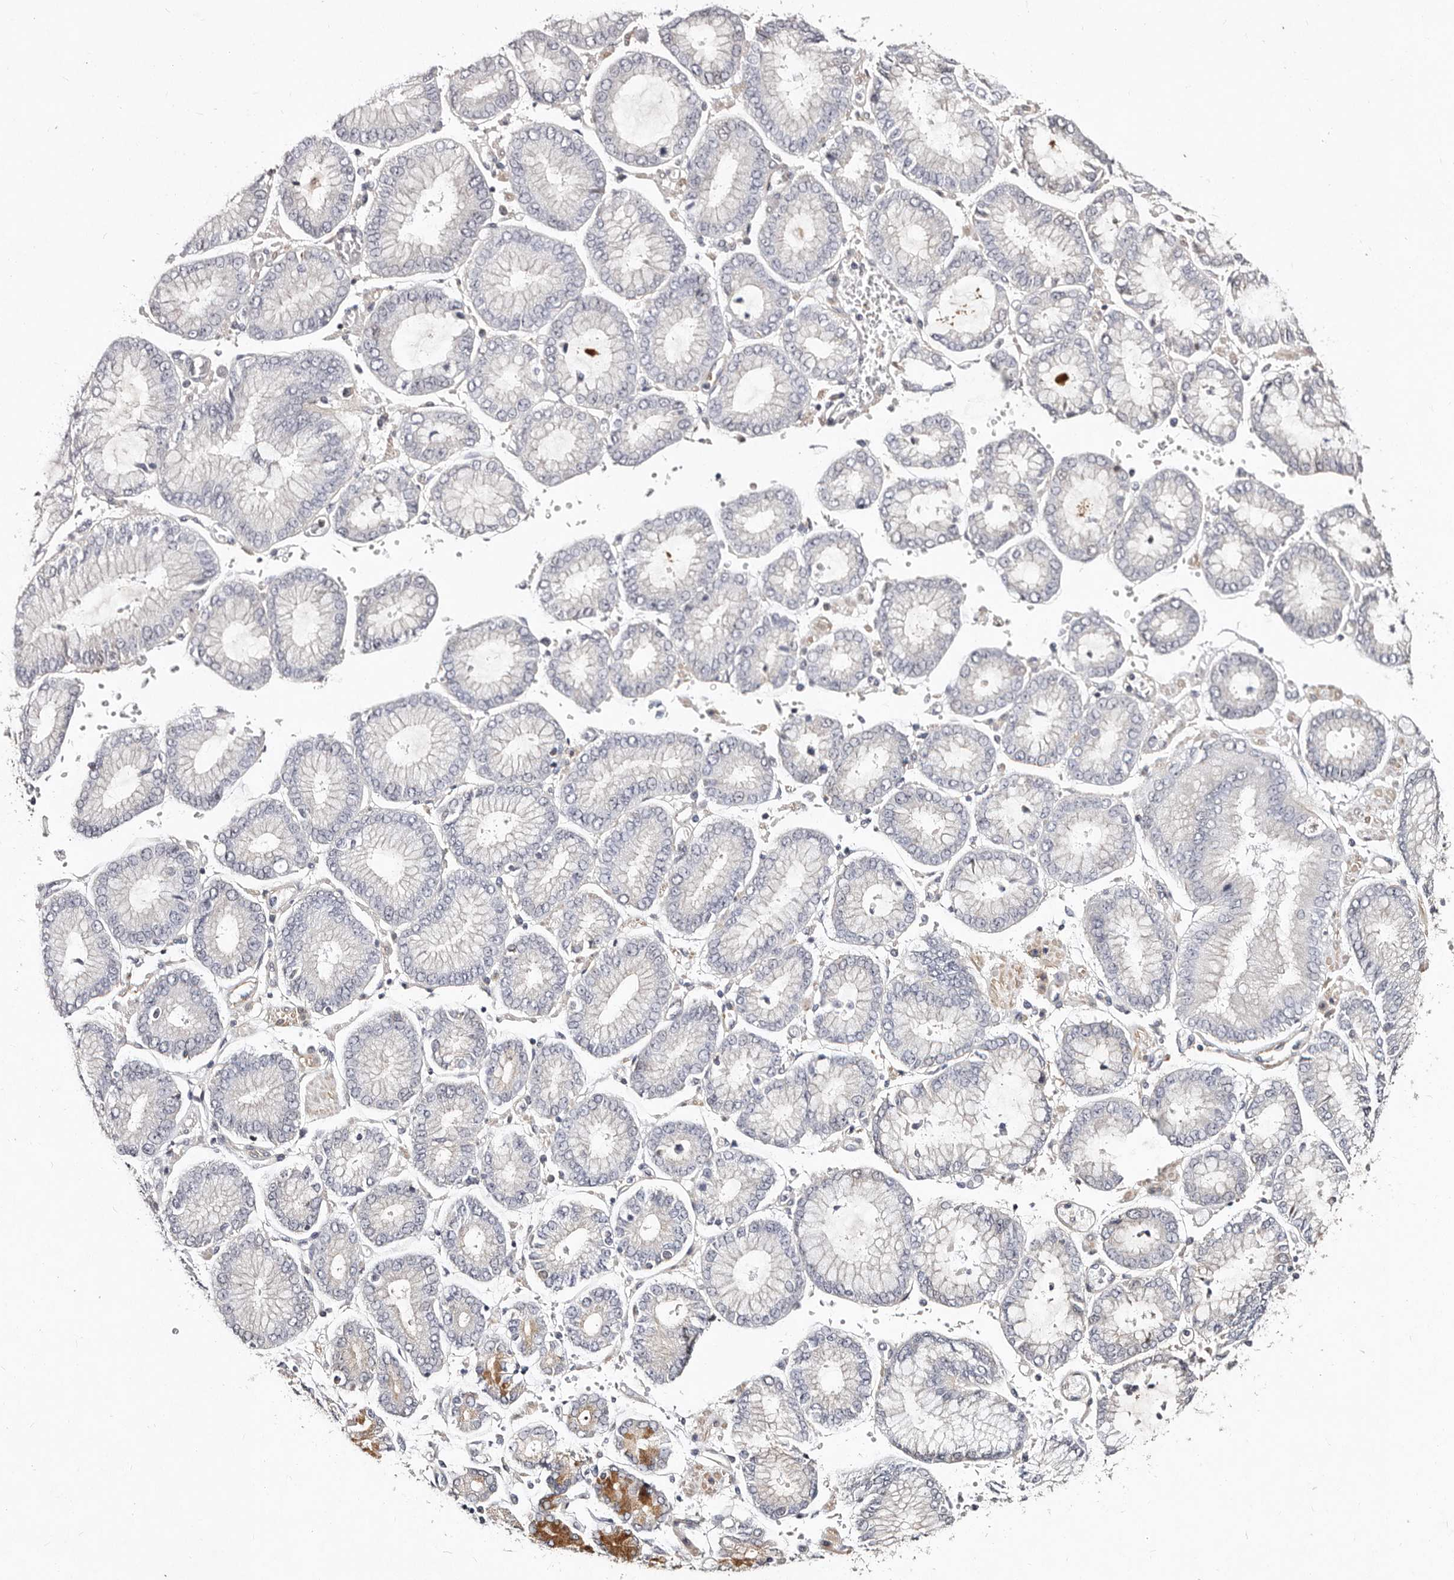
{"staining": {"intensity": "moderate", "quantity": "<25%", "location": "cytoplasmic/membranous"}, "tissue": "stomach cancer", "cell_type": "Tumor cells", "image_type": "cancer", "snomed": [{"axis": "morphology", "description": "Adenocarcinoma, NOS"}, {"axis": "topography", "description": "Stomach"}], "caption": "About <25% of tumor cells in stomach cancer (adenocarcinoma) display moderate cytoplasmic/membranous protein expression as visualized by brown immunohistochemical staining.", "gene": "MRPS33", "patient": {"sex": "male", "age": 76}}